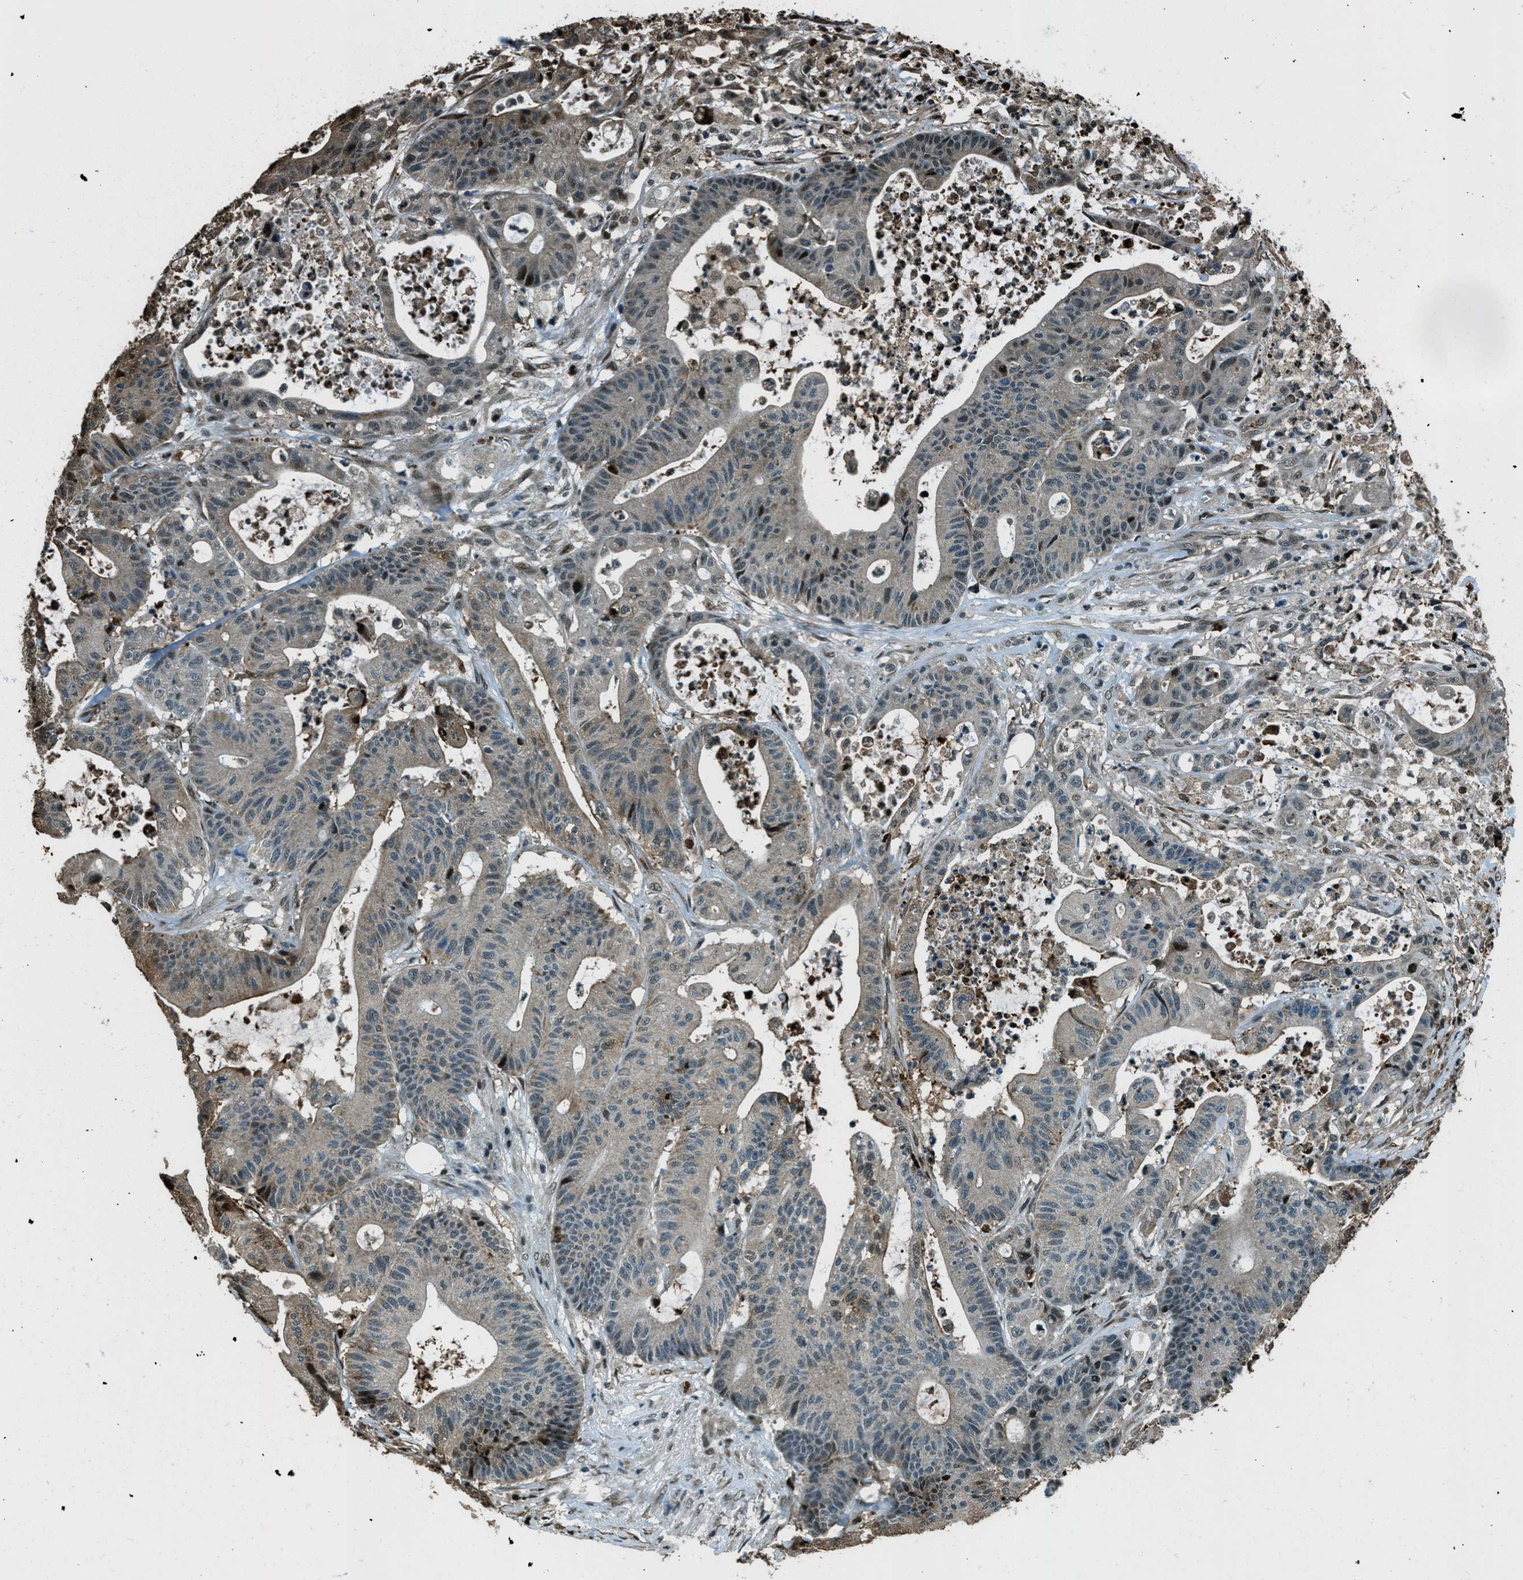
{"staining": {"intensity": "weak", "quantity": "<25%", "location": "cytoplasmic/membranous,nuclear"}, "tissue": "colorectal cancer", "cell_type": "Tumor cells", "image_type": "cancer", "snomed": [{"axis": "morphology", "description": "Adenocarcinoma, NOS"}, {"axis": "topography", "description": "Colon"}], "caption": "Tumor cells are negative for protein expression in human colorectal adenocarcinoma.", "gene": "TARDBP", "patient": {"sex": "female", "age": 84}}